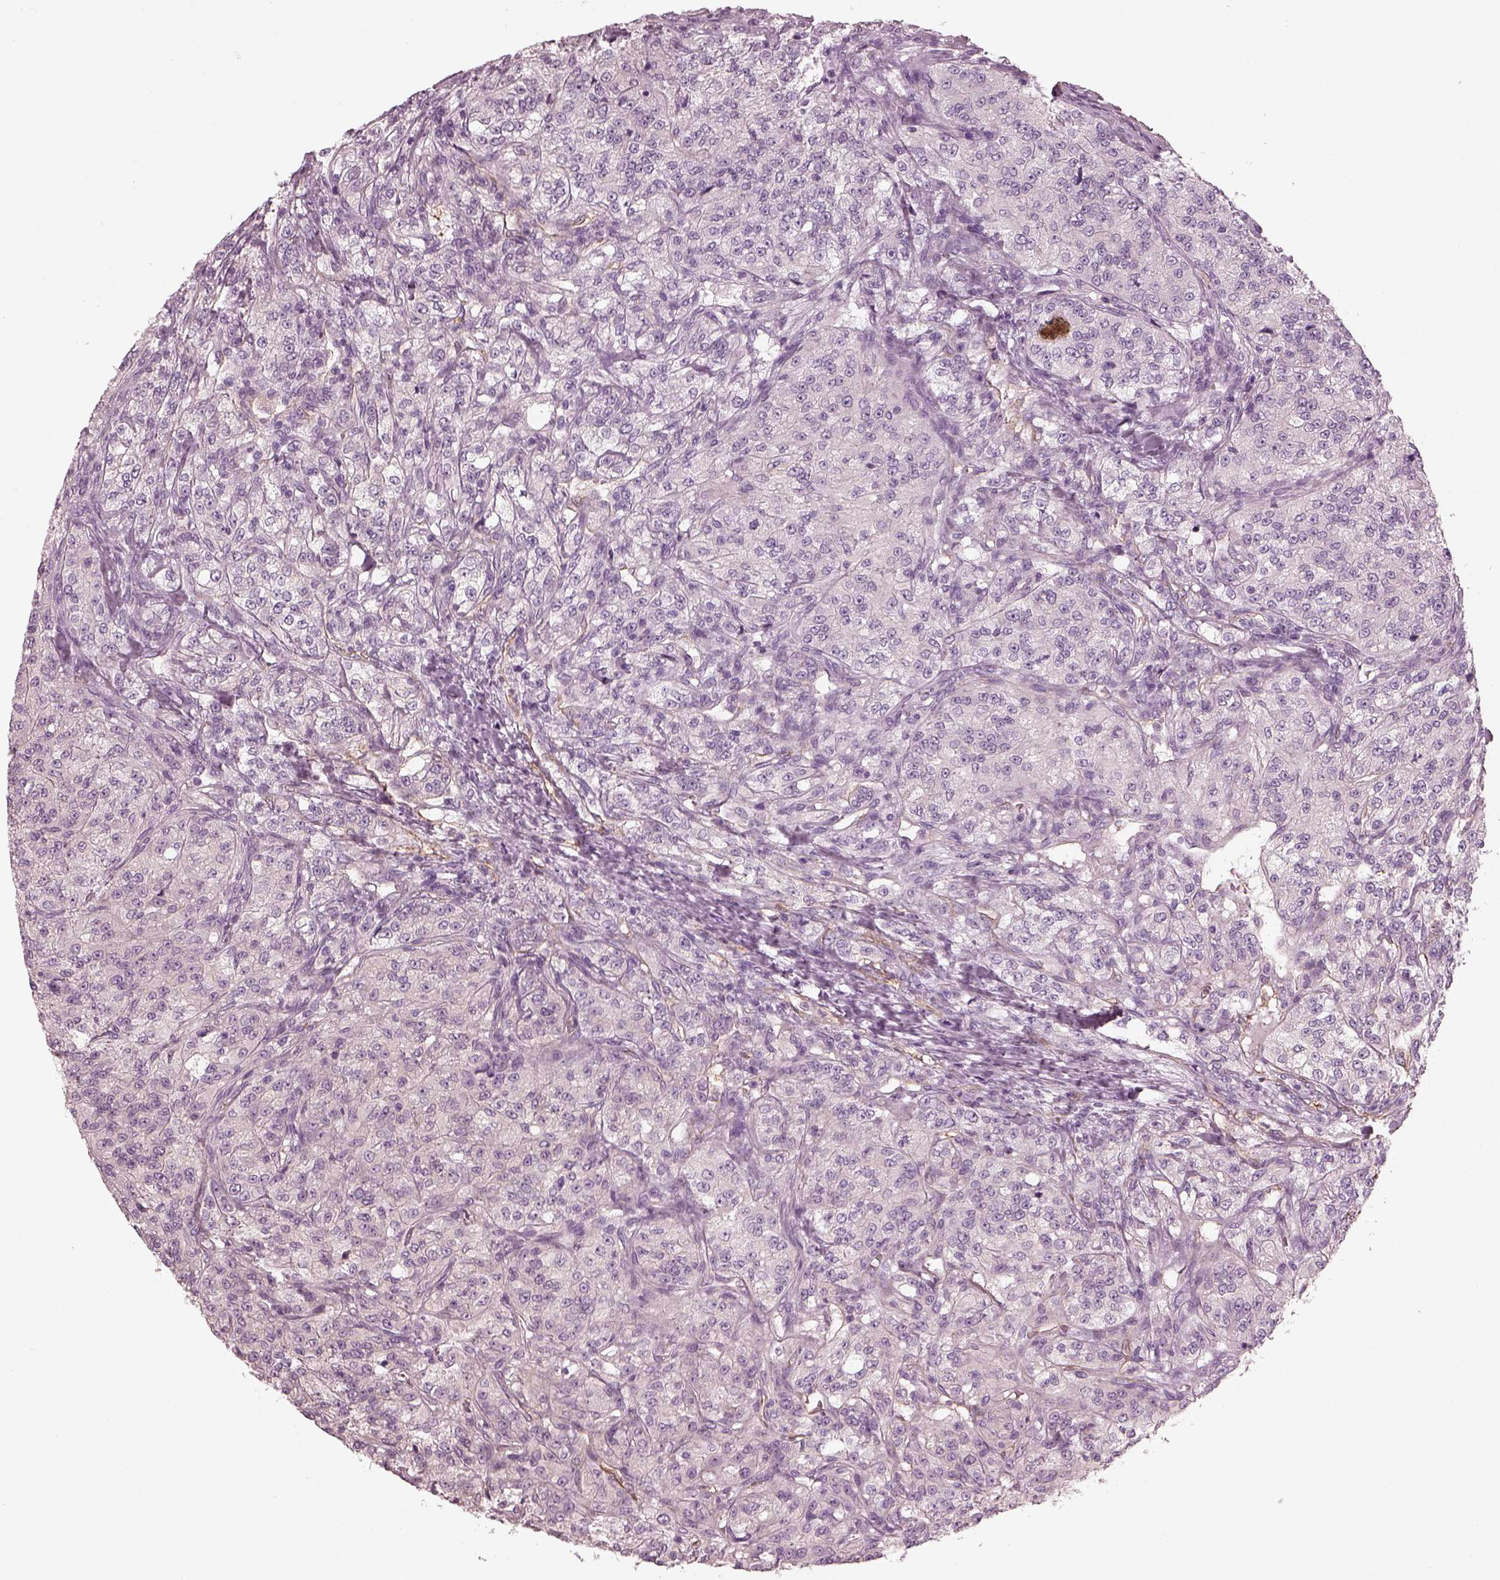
{"staining": {"intensity": "negative", "quantity": "none", "location": "none"}, "tissue": "renal cancer", "cell_type": "Tumor cells", "image_type": "cancer", "snomed": [{"axis": "morphology", "description": "Adenocarcinoma, NOS"}, {"axis": "topography", "description": "Kidney"}], "caption": "The image displays no significant positivity in tumor cells of renal cancer (adenocarcinoma).", "gene": "EIF4E1B", "patient": {"sex": "female", "age": 63}}